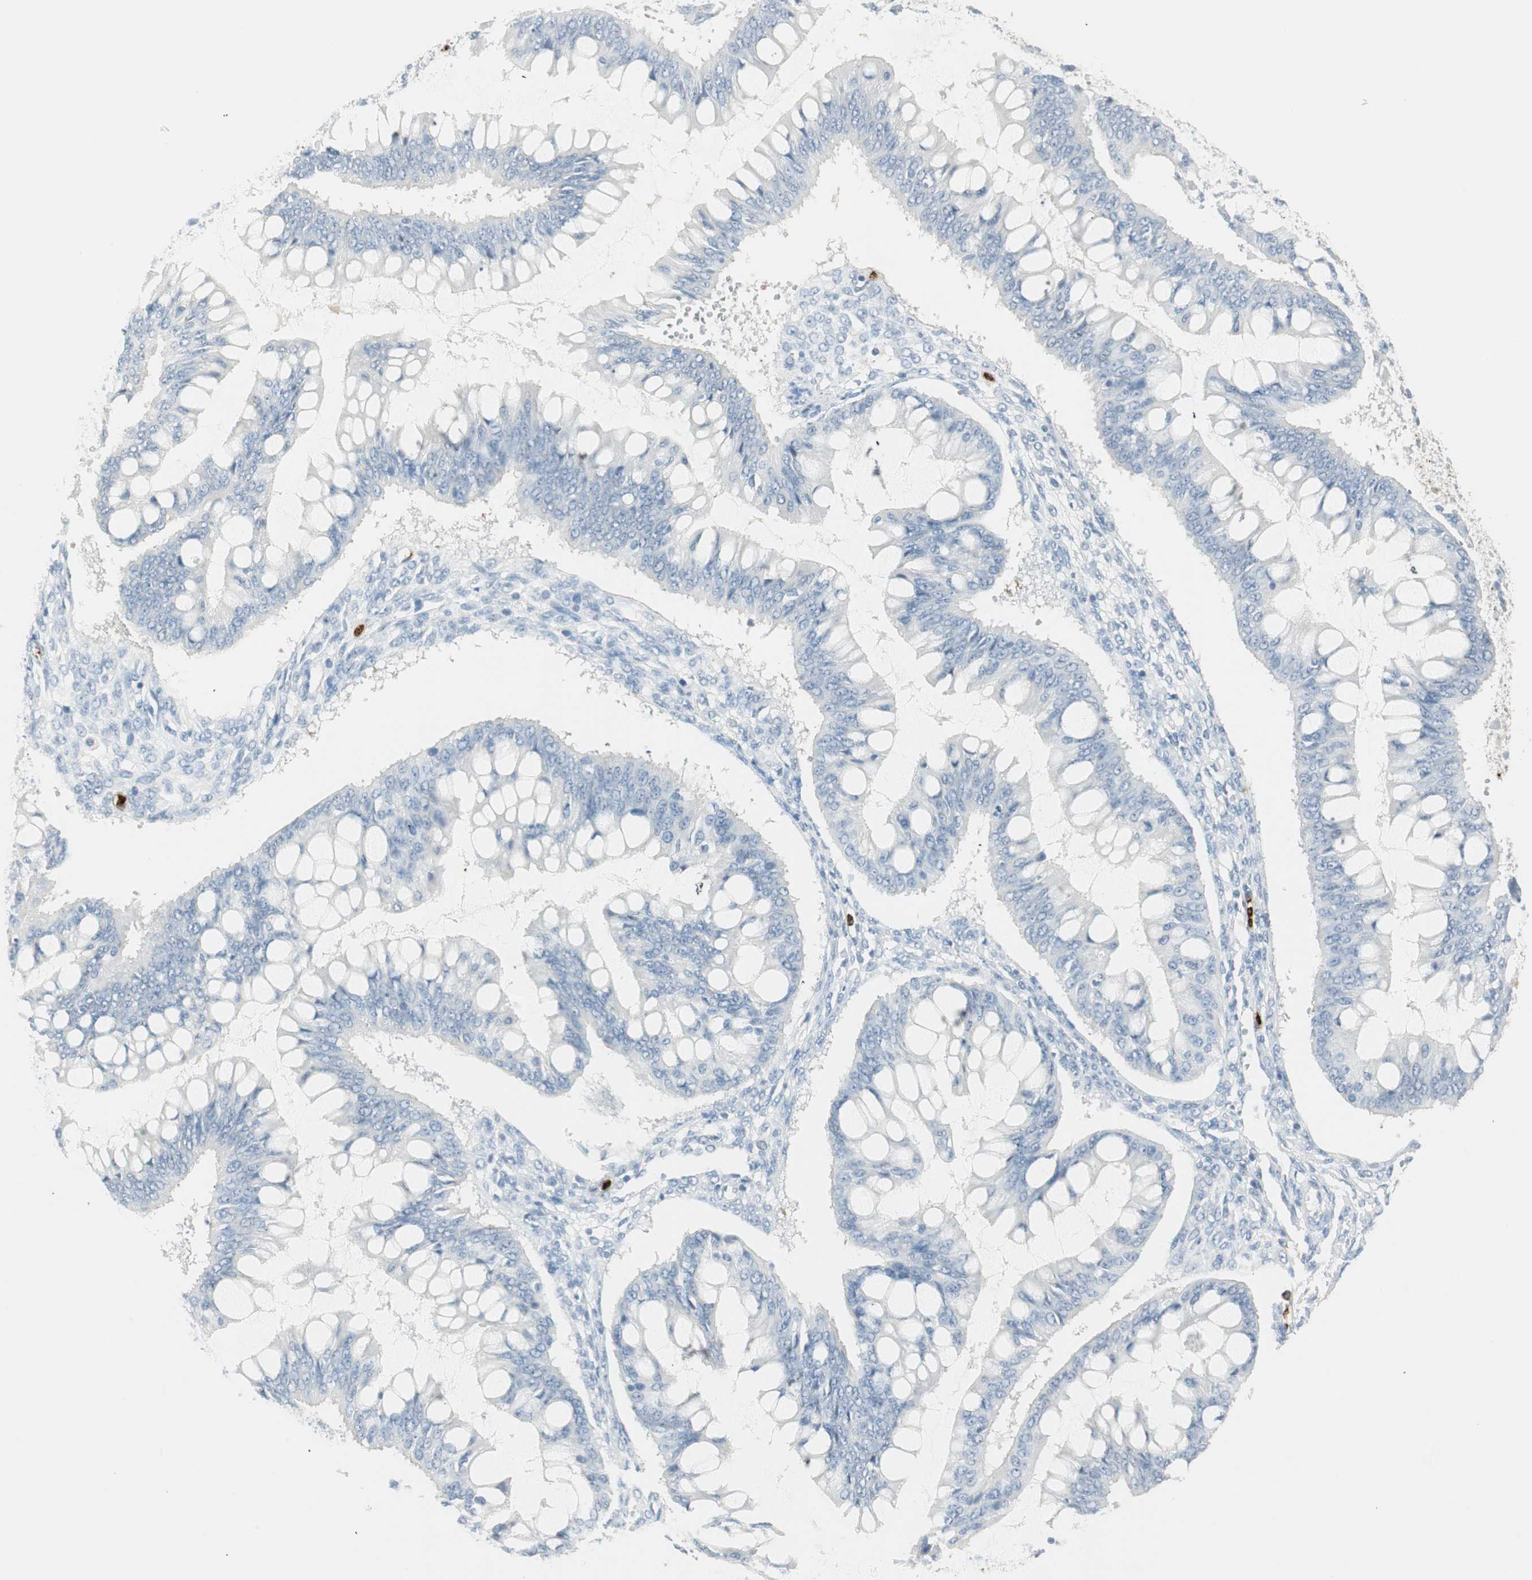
{"staining": {"intensity": "negative", "quantity": "none", "location": "none"}, "tissue": "ovarian cancer", "cell_type": "Tumor cells", "image_type": "cancer", "snomed": [{"axis": "morphology", "description": "Cystadenocarcinoma, mucinous, NOS"}, {"axis": "topography", "description": "Ovary"}], "caption": "Immunohistochemistry (IHC) histopathology image of mucinous cystadenocarcinoma (ovarian) stained for a protein (brown), which shows no expression in tumor cells.", "gene": "PRTN3", "patient": {"sex": "female", "age": 73}}